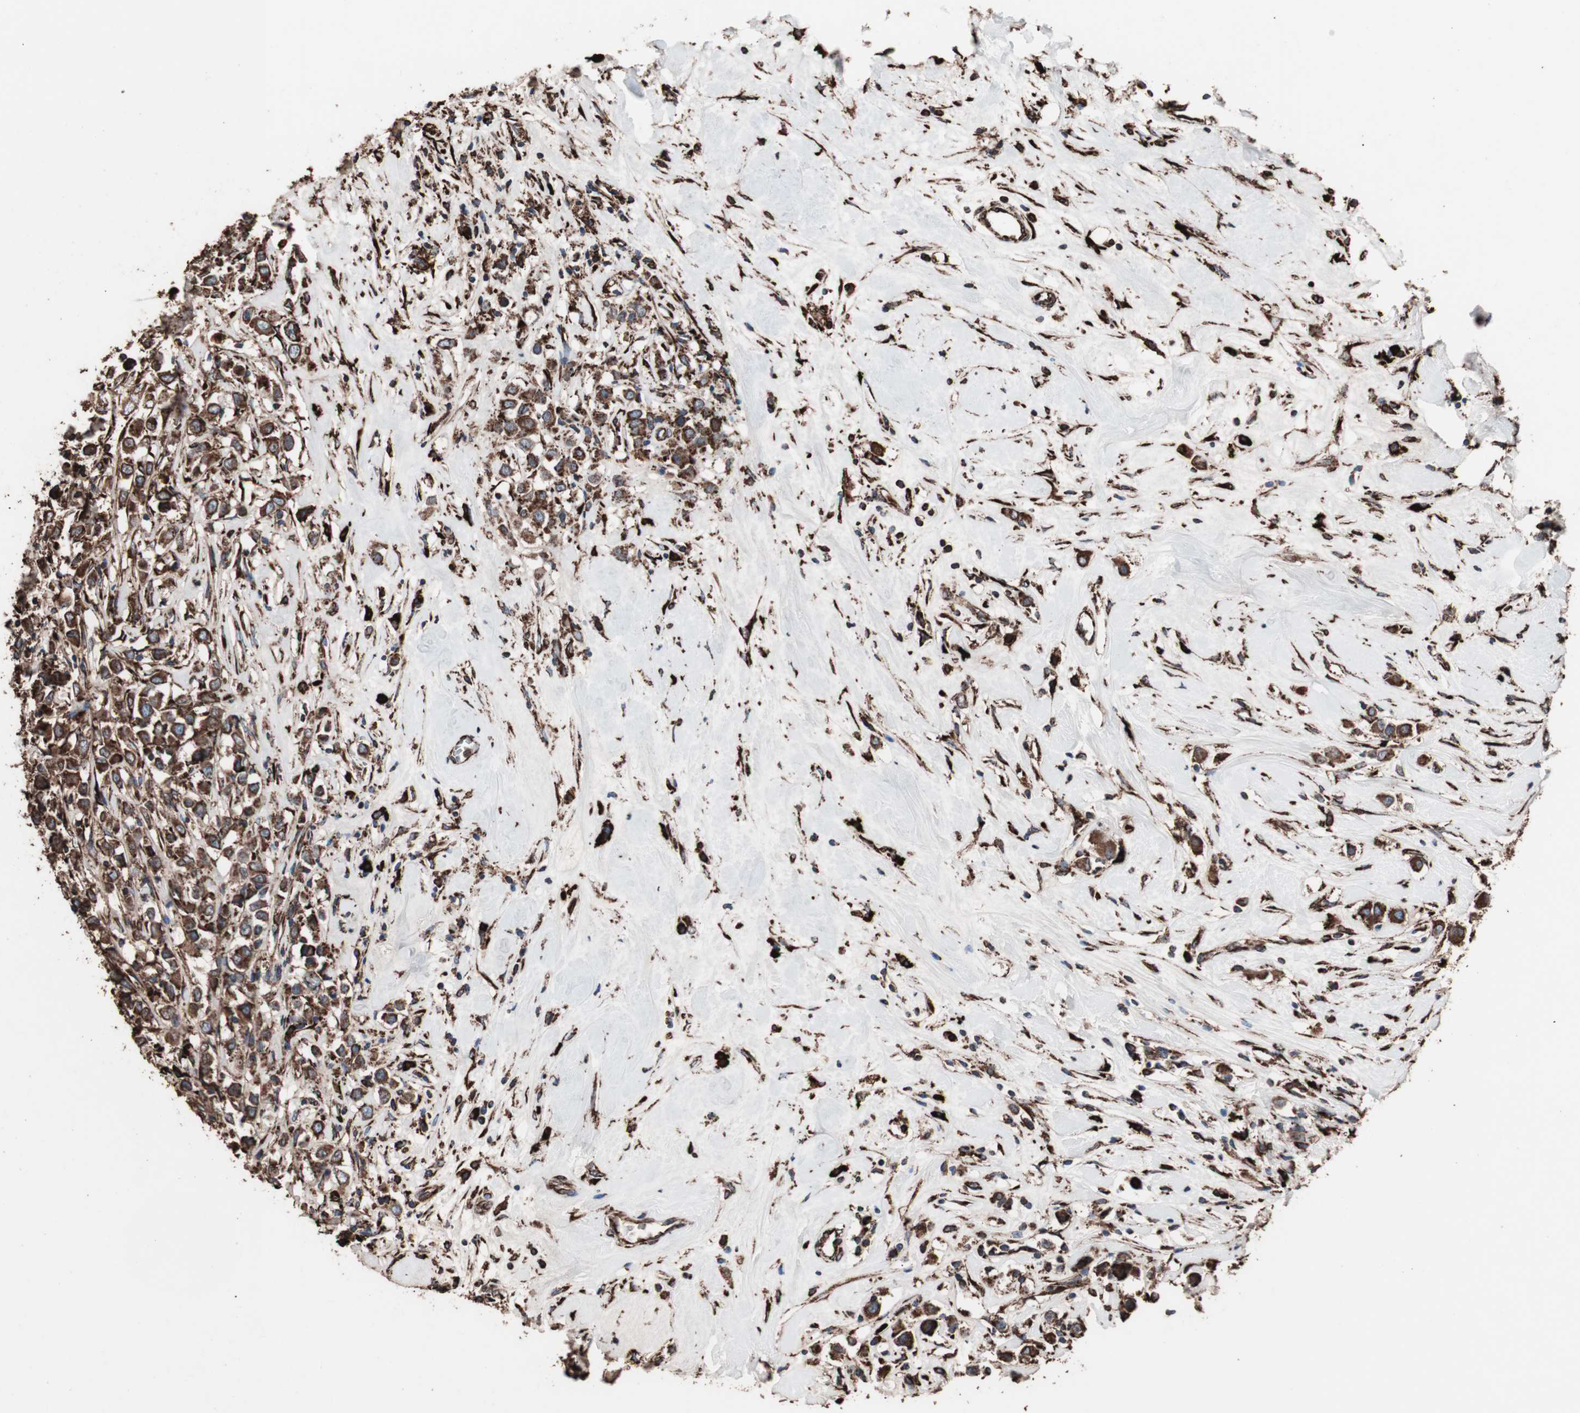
{"staining": {"intensity": "strong", "quantity": ">75%", "location": "cytoplasmic/membranous"}, "tissue": "breast cancer", "cell_type": "Tumor cells", "image_type": "cancer", "snomed": [{"axis": "morphology", "description": "Duct carcinoma"}, {"axis": "topography", "description": "Breast"}], "caption": "Immunohistochemical staining of breast cancer shows strong cytoplasmic/membranous protein positivity in about >75% of tumor cells.", "gene": "HSP90B1", "patient": {"sex": "female", "age": 61}}